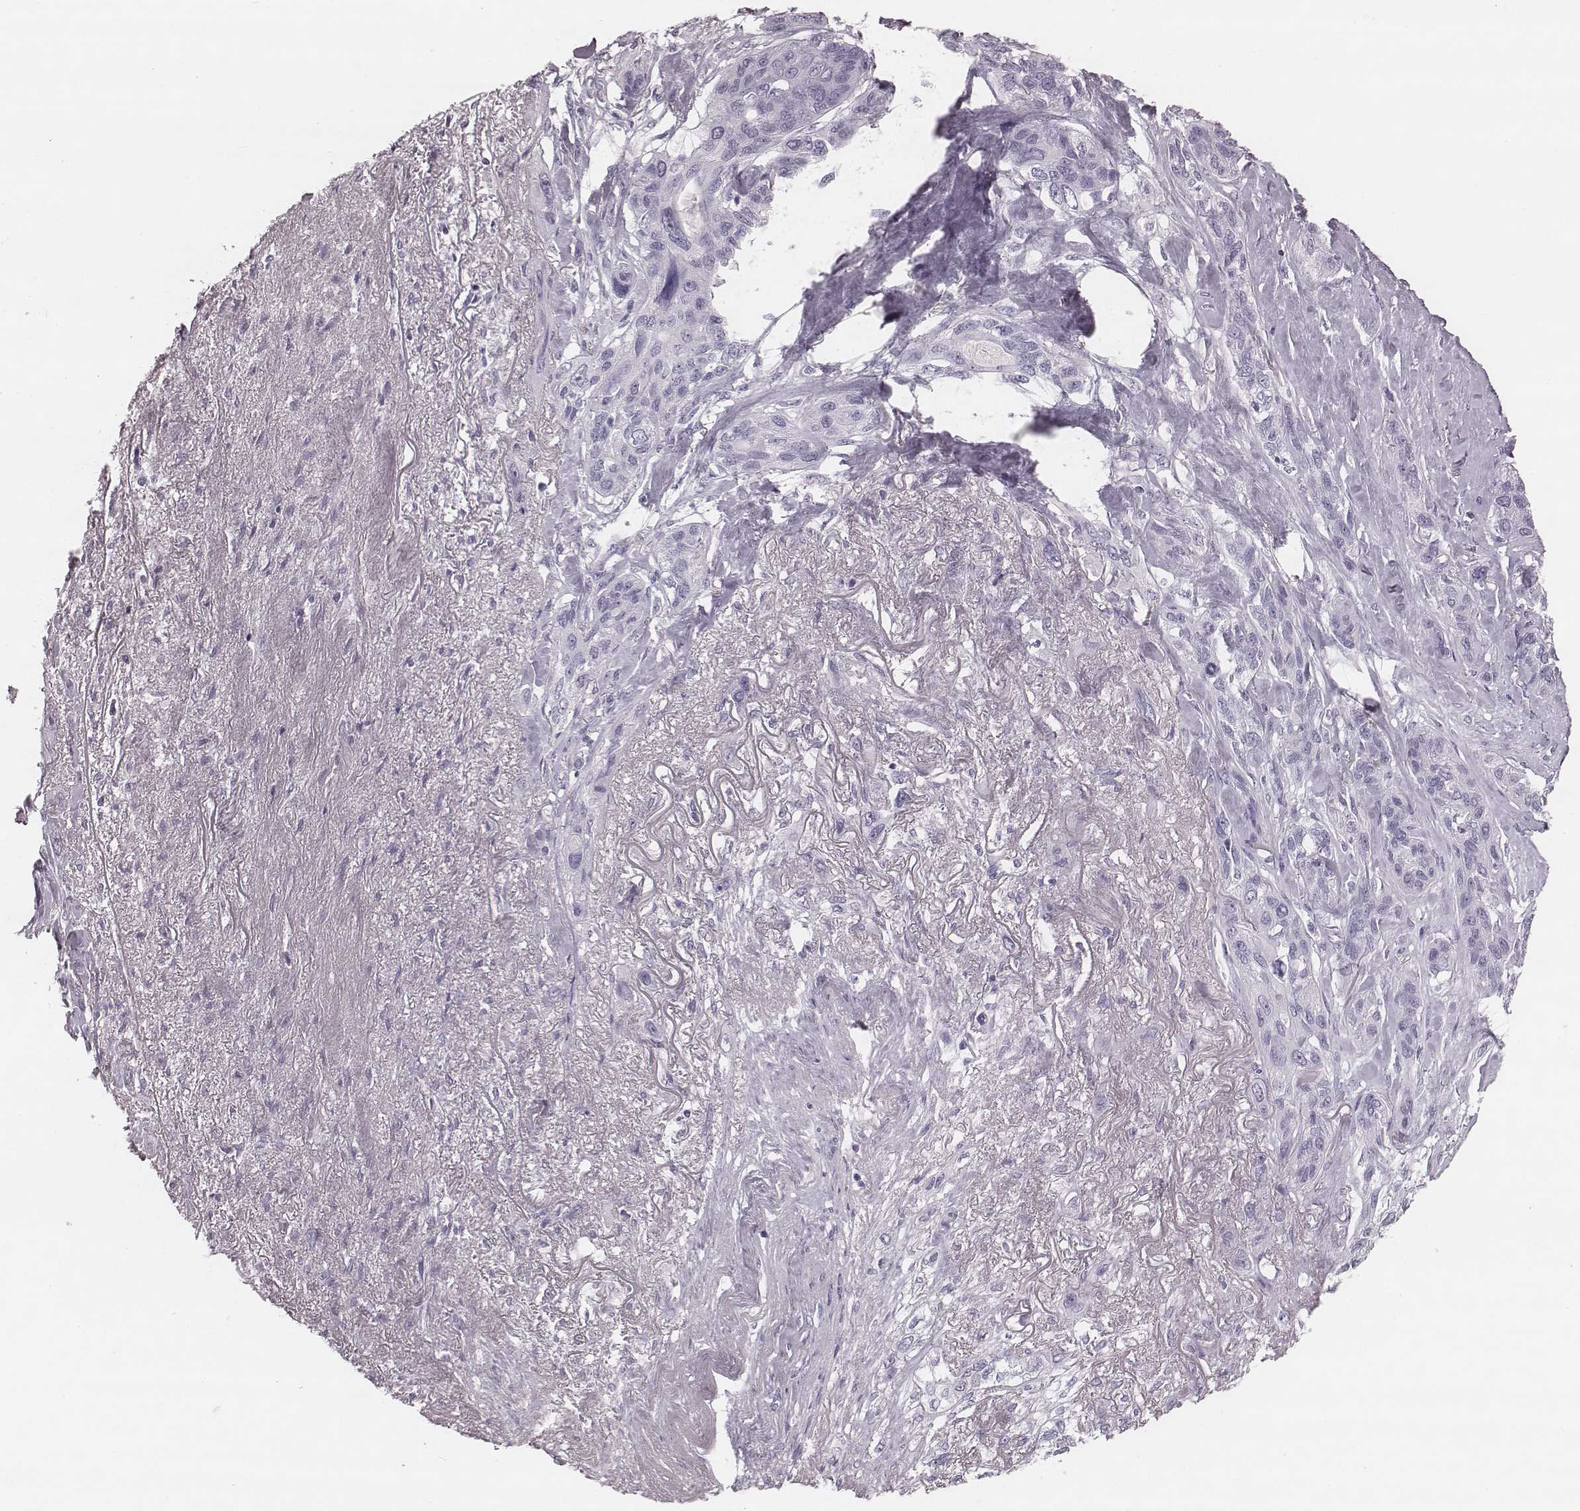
{"staining": {"intensity": "negative", "quantity": "none", "location": "none"}, "tissue": "lung cancer", "cell_type": "Tumor cells", "image_type": "cancer", "snomed": [{"axis": "morphology", "description": "Squamous cell carcinoma, NOS"}, {"axis": "topography", "description": "Lung"}], "caption": "High magnification brightfield microscopy of lung squamous cell carcinoma stained with DAB (brown) and counterstained with hematoxylin (blue): tumor cells show no significant positivity.", "gene": "KRT74", "patient": {"sex": "female", "age": 70}}